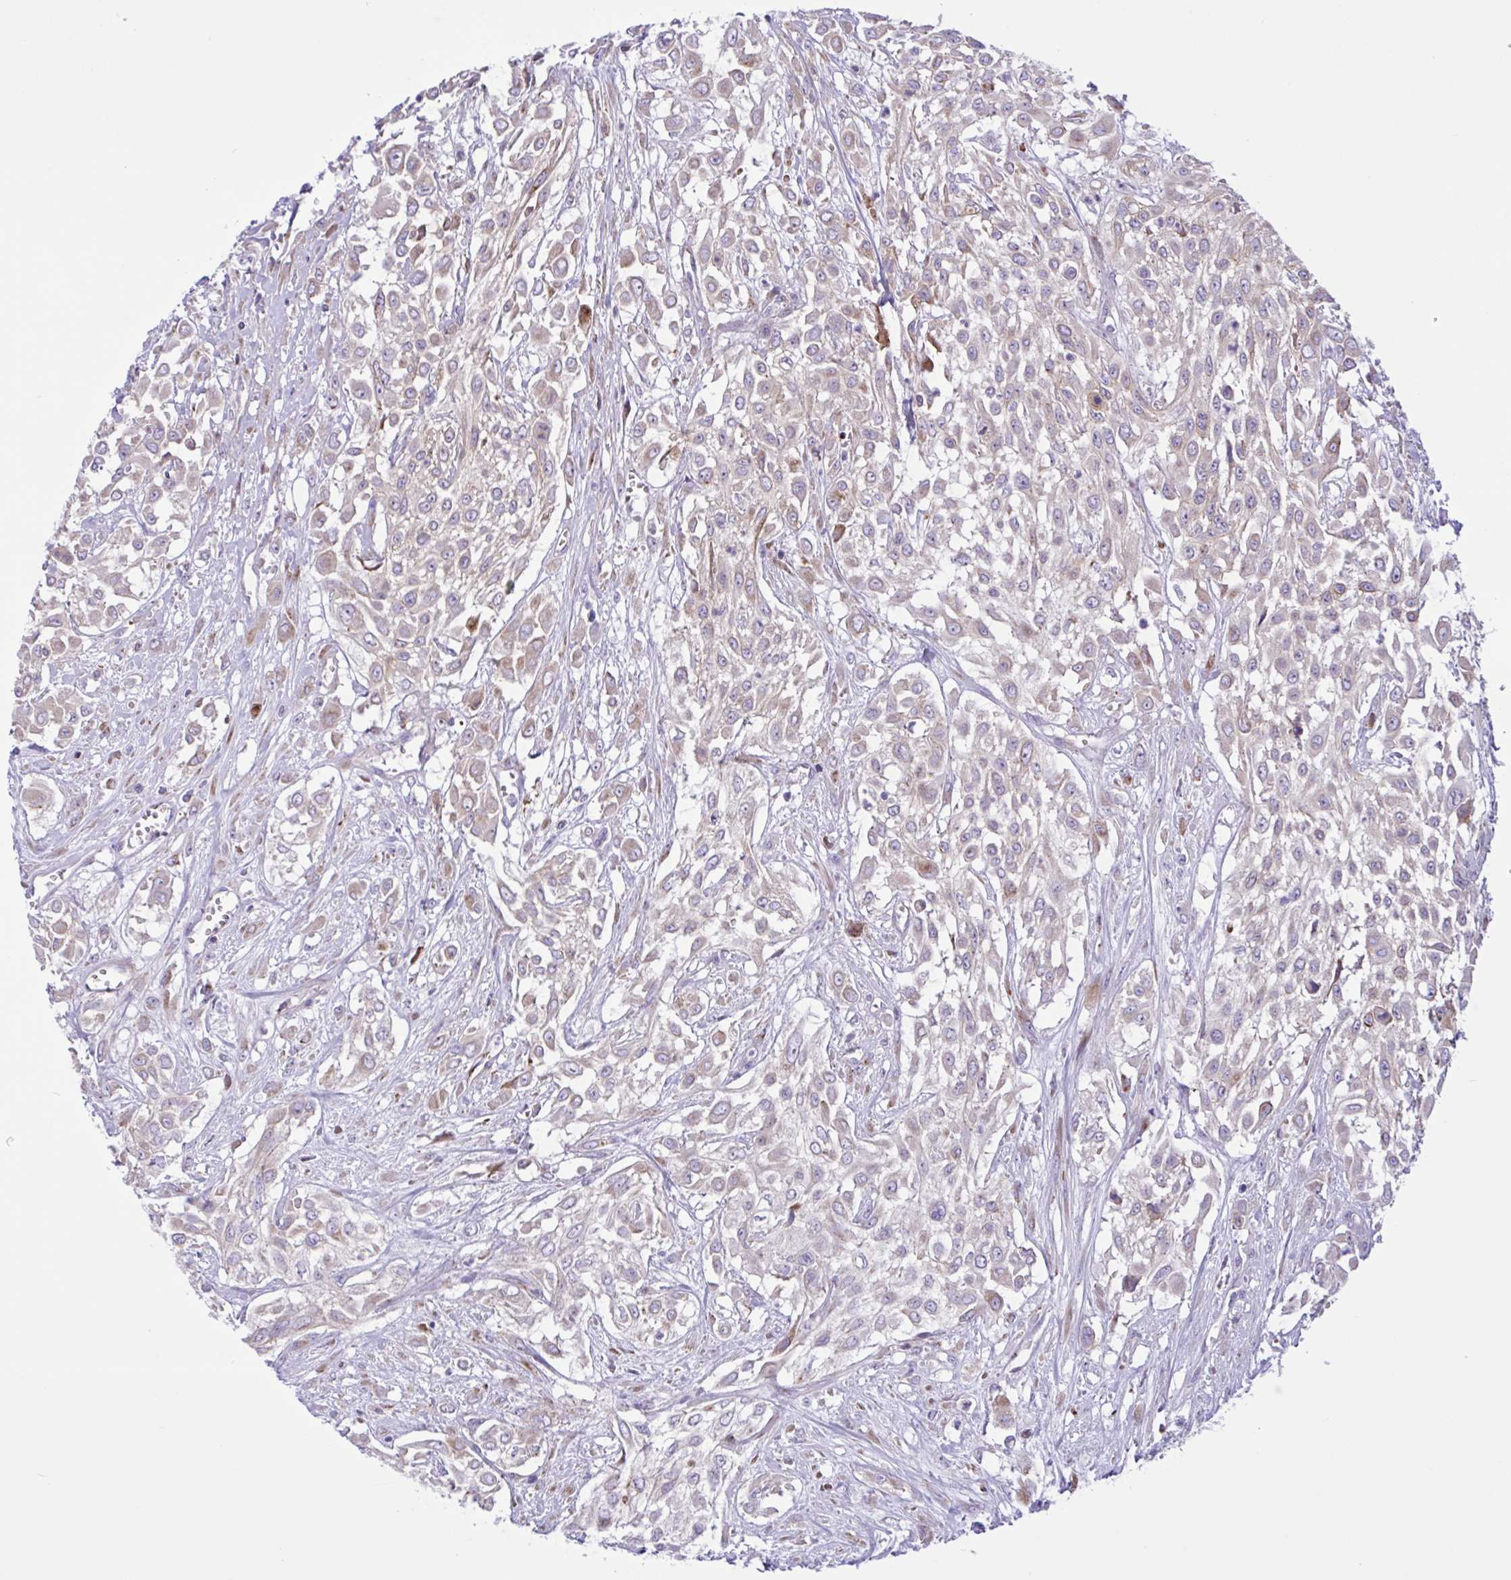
{"staining": {"intensity": "negative", "quantity": "none", "location": "none"}, "tissue": "urothelial cancer", "cell_type": "Tumor cells", "image_type": "cancer", "snomed": [{"axis": "morphology", "description": "Urothelial carcinoma, High grade"}, {"axis": "topography", "description": "Urinary bladder"}], "caption": "Tumor cells are negative for brown protein staining in urothelial carcinoma (high-grade).", "gene": "DSC3", "patient": {"sex": "male", "age": 57}}